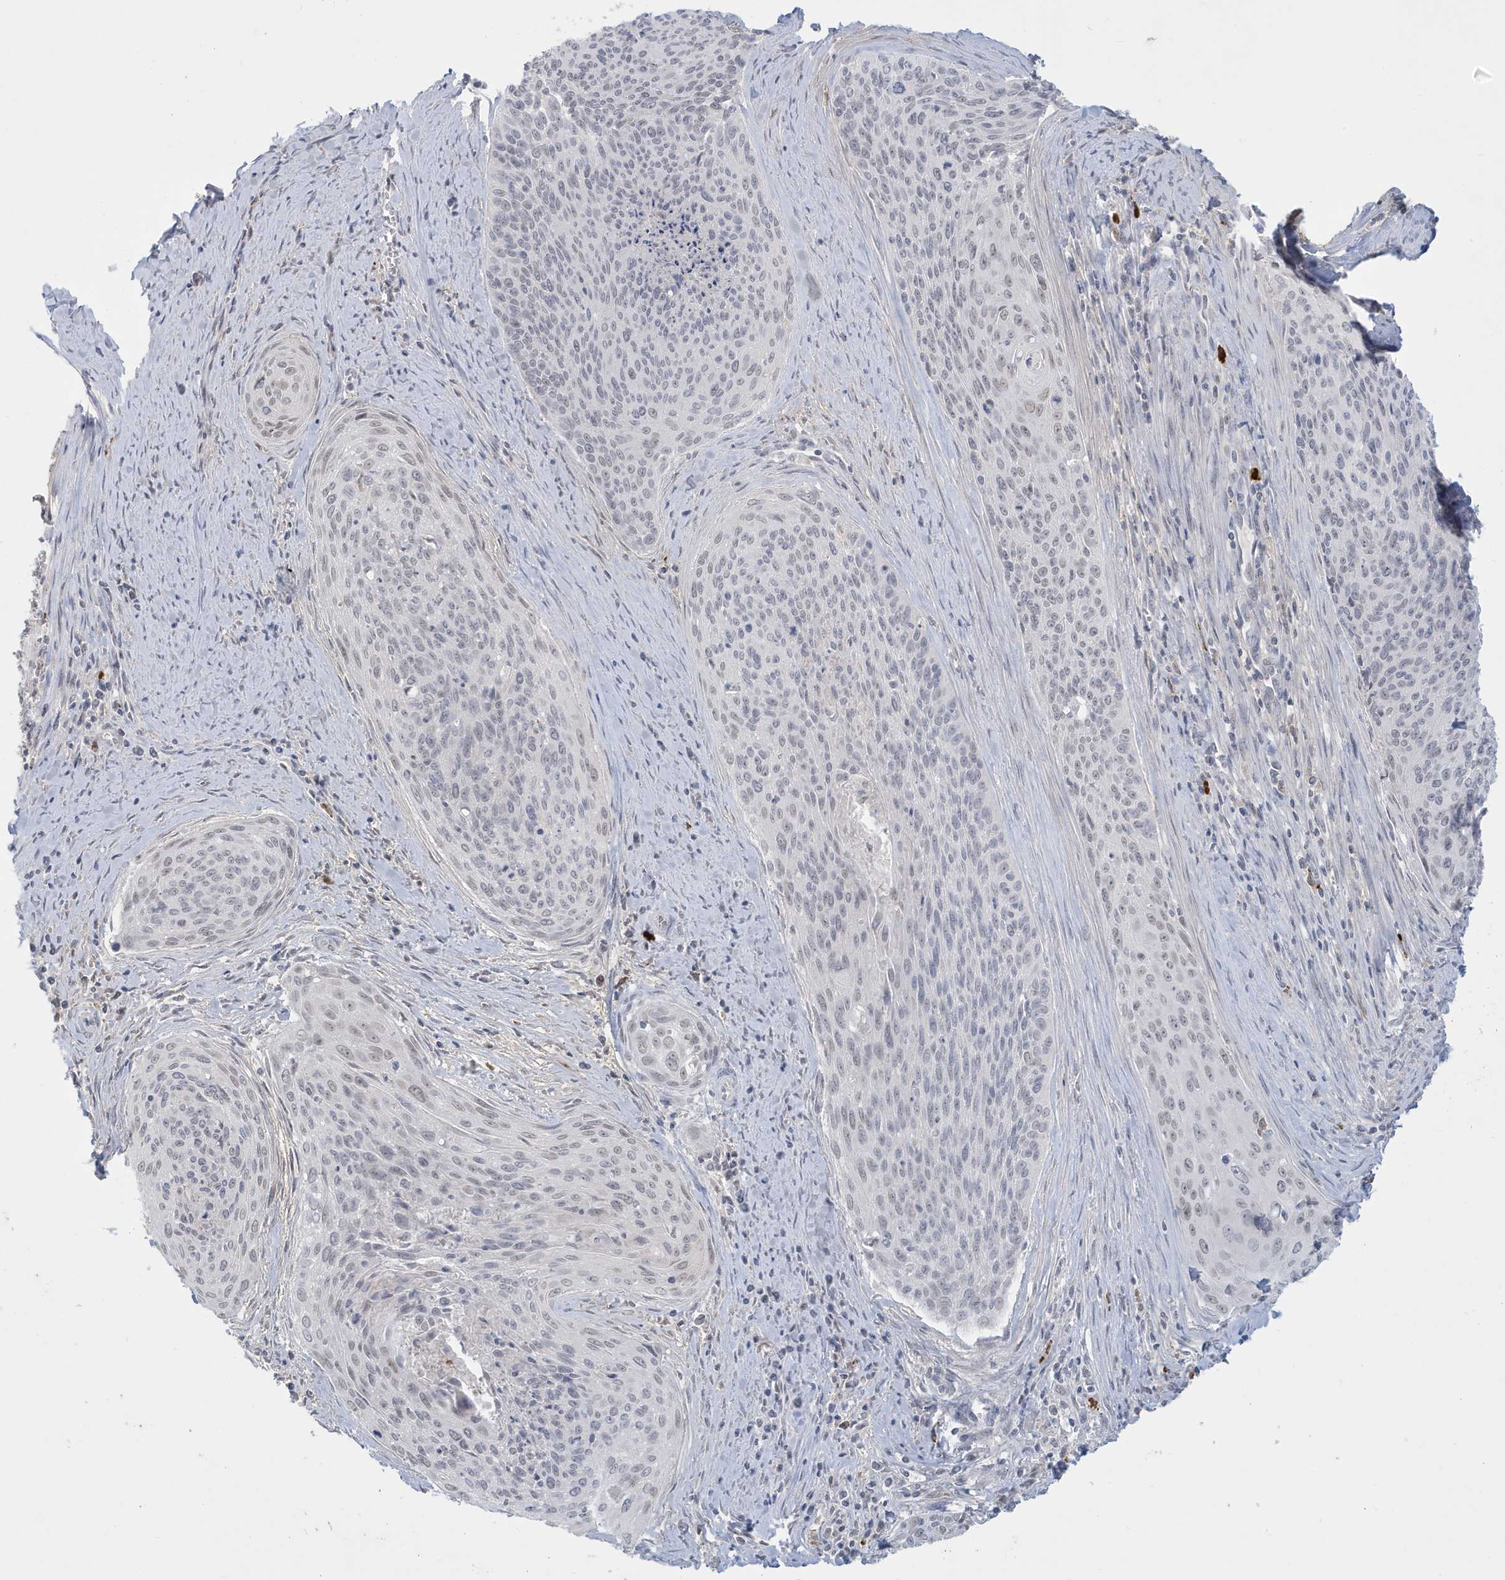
{"staining": {"intensity": "negative", "quantity": "none", "location": "none"}, "tissue": "cervical cancer", "cell_type": "Tumor cells", "image_type": "cancer", "snomed": [{"axis": "morphology", "description": "Squamous cell carcinoma, NOS"}, {"axis": "topography", "description": "Cervix"}], "caption": "A high-resolution histopathology image shows immunohistochemistry staining of squamous cell carcinoma (cervical), which displays no significant staining in tumor cells.", "gene": "HERC6", "patient": {"sex": "female", "age": 55}}